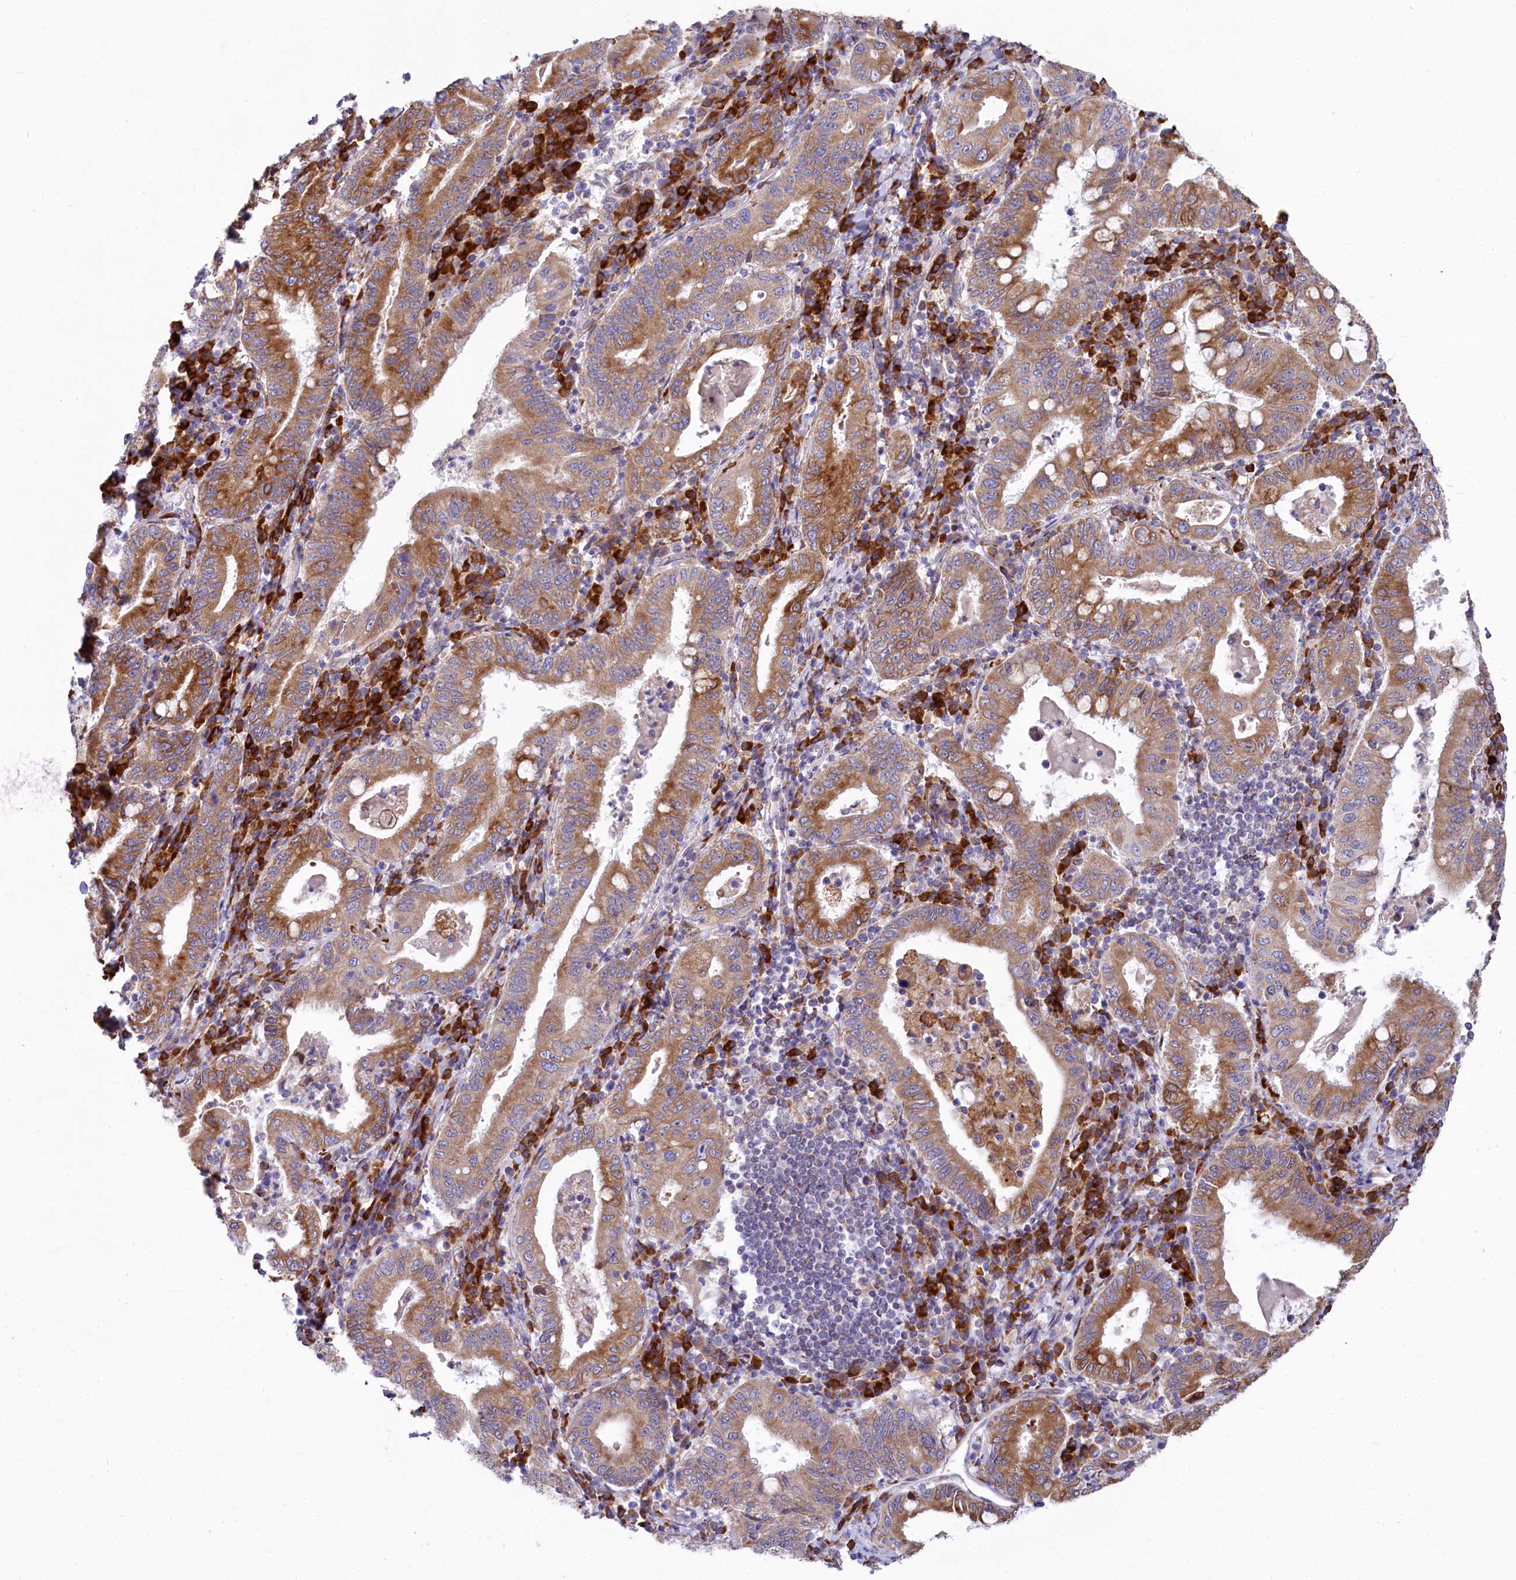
{"staining": {"intensity": "moderate", "quantity": ">75%", "location": "cytoplasmic/membranous"}, "tissue": "stomach cancer", "cell_type": "Tumor cells", "image_type": "cancer", "snomed": [{"axis": "morphology", "description": "Normal tissue, NOS"}, {"axis": "morphology", "description": "Adenocarcinoma, NOS"}, {"axis": "topography", "description": "Esophagus"}, {"axis": "topography", "description": "Stomach, upper"}, {"axis": "topography", "description": "Peripheral nerve tissue"}], "caption": "Immunohistochemistry photomicrograph of stomach cancer stained for a protein (brown), which demonstrates medium levels of moderate cytoplasmic/membranous staining in about >75% of tumor cells.", "gene": "CHID1", "patient": {"sex": "male", "age": 62}}